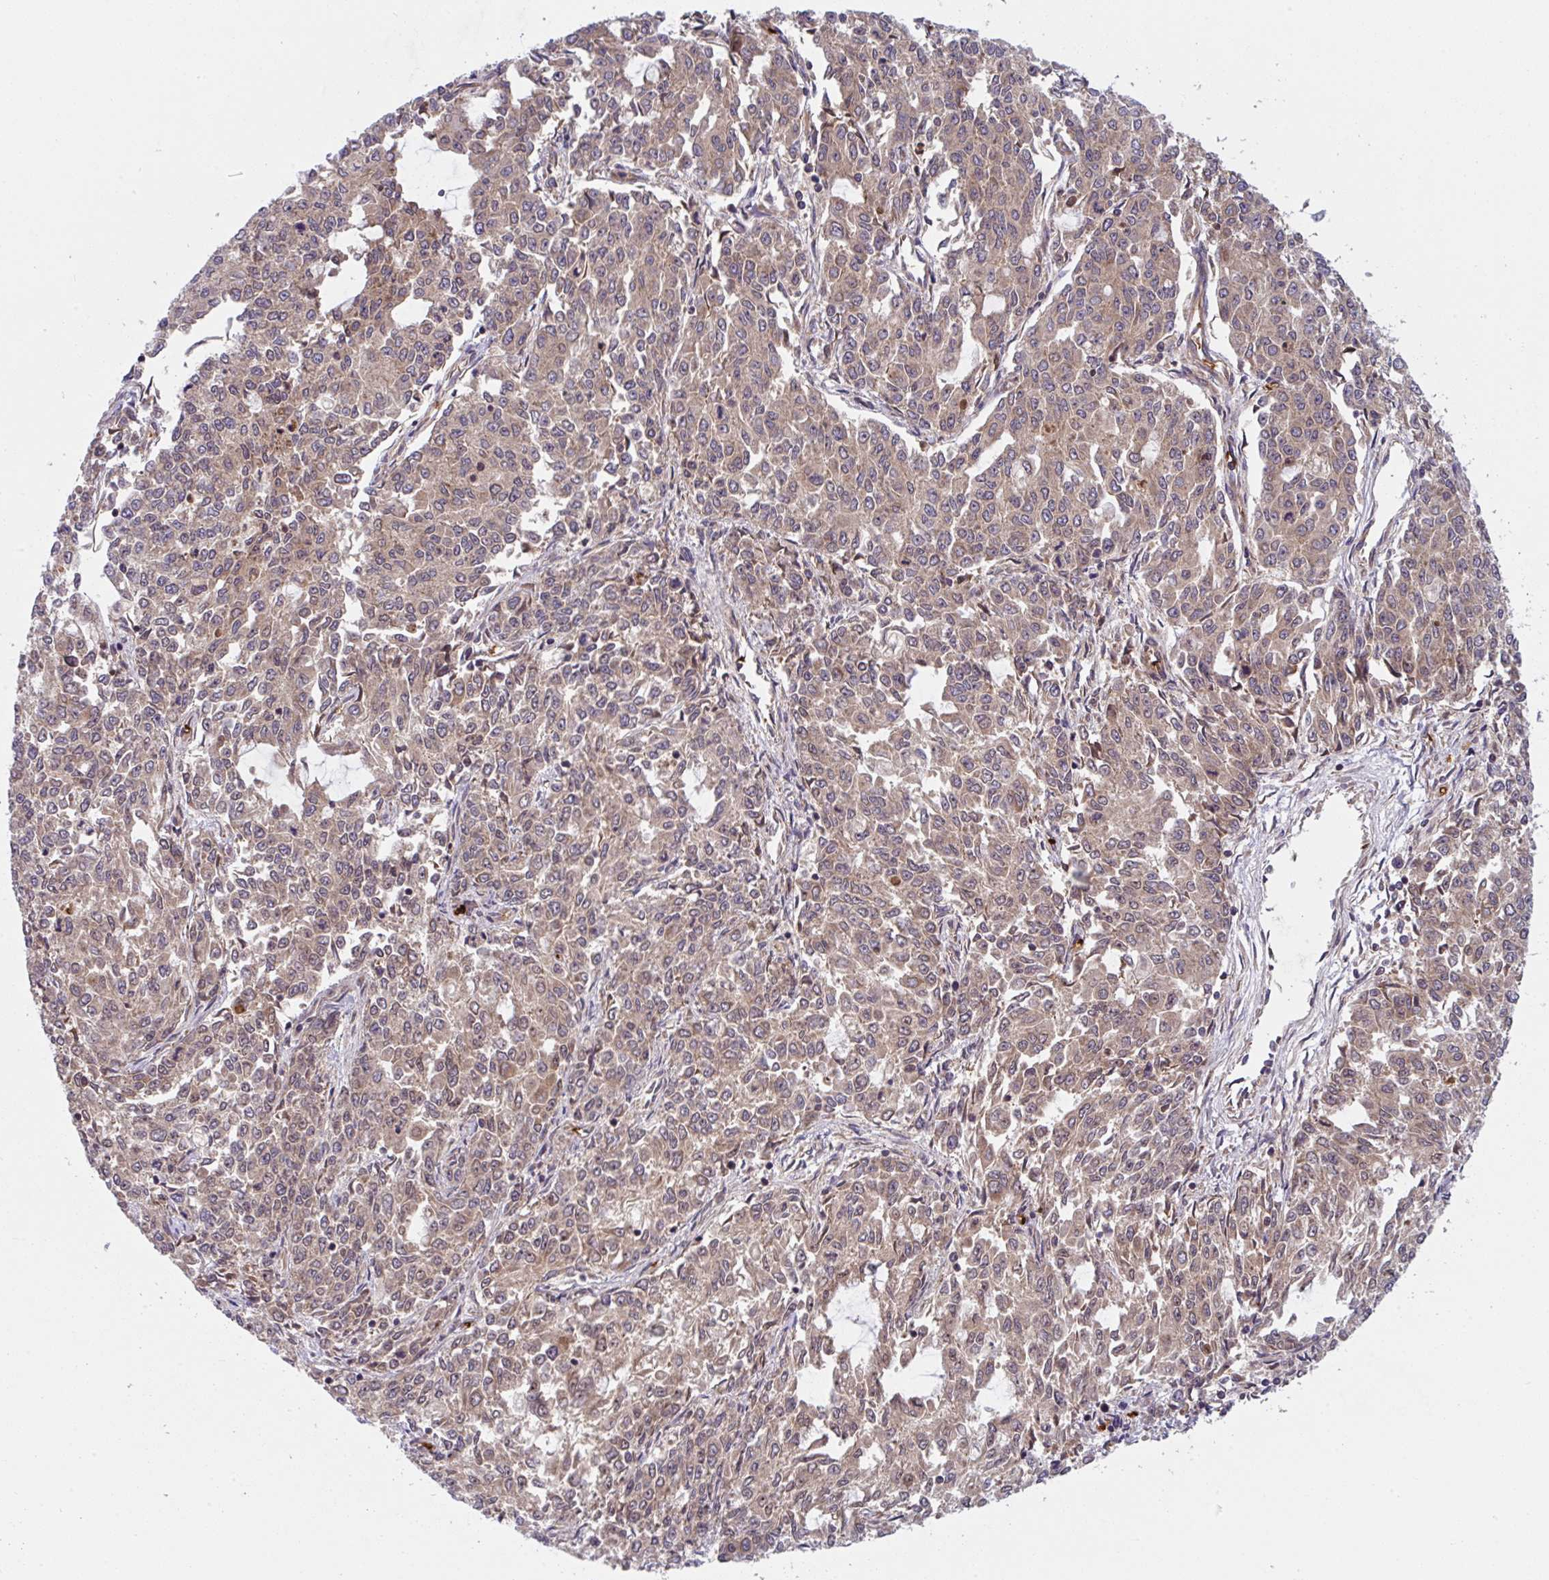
{"staining": {"intensity": "moderate", "quantity": ">75%", "location": "cytoplasmic/membranous,nuclear"}, "tissue": "endometrial cancer", "cell_type": "Tumor cells", "image_type": "cancer", "snomed": [{"axis": "morphology", "description": "Adenocarcinoma, NOS"}, {"axis": "topography", "description": "Endometrium"}], "caption": "Immunohistochemical staining of human endometrial adenocarcinoma reveals moderate cytoplasmic/membranous and nuclear protein positivity in approximately >75% of tumor cells.", "gene": "APOBEC3D", "patient": {"sex": "female", "age": 50}}